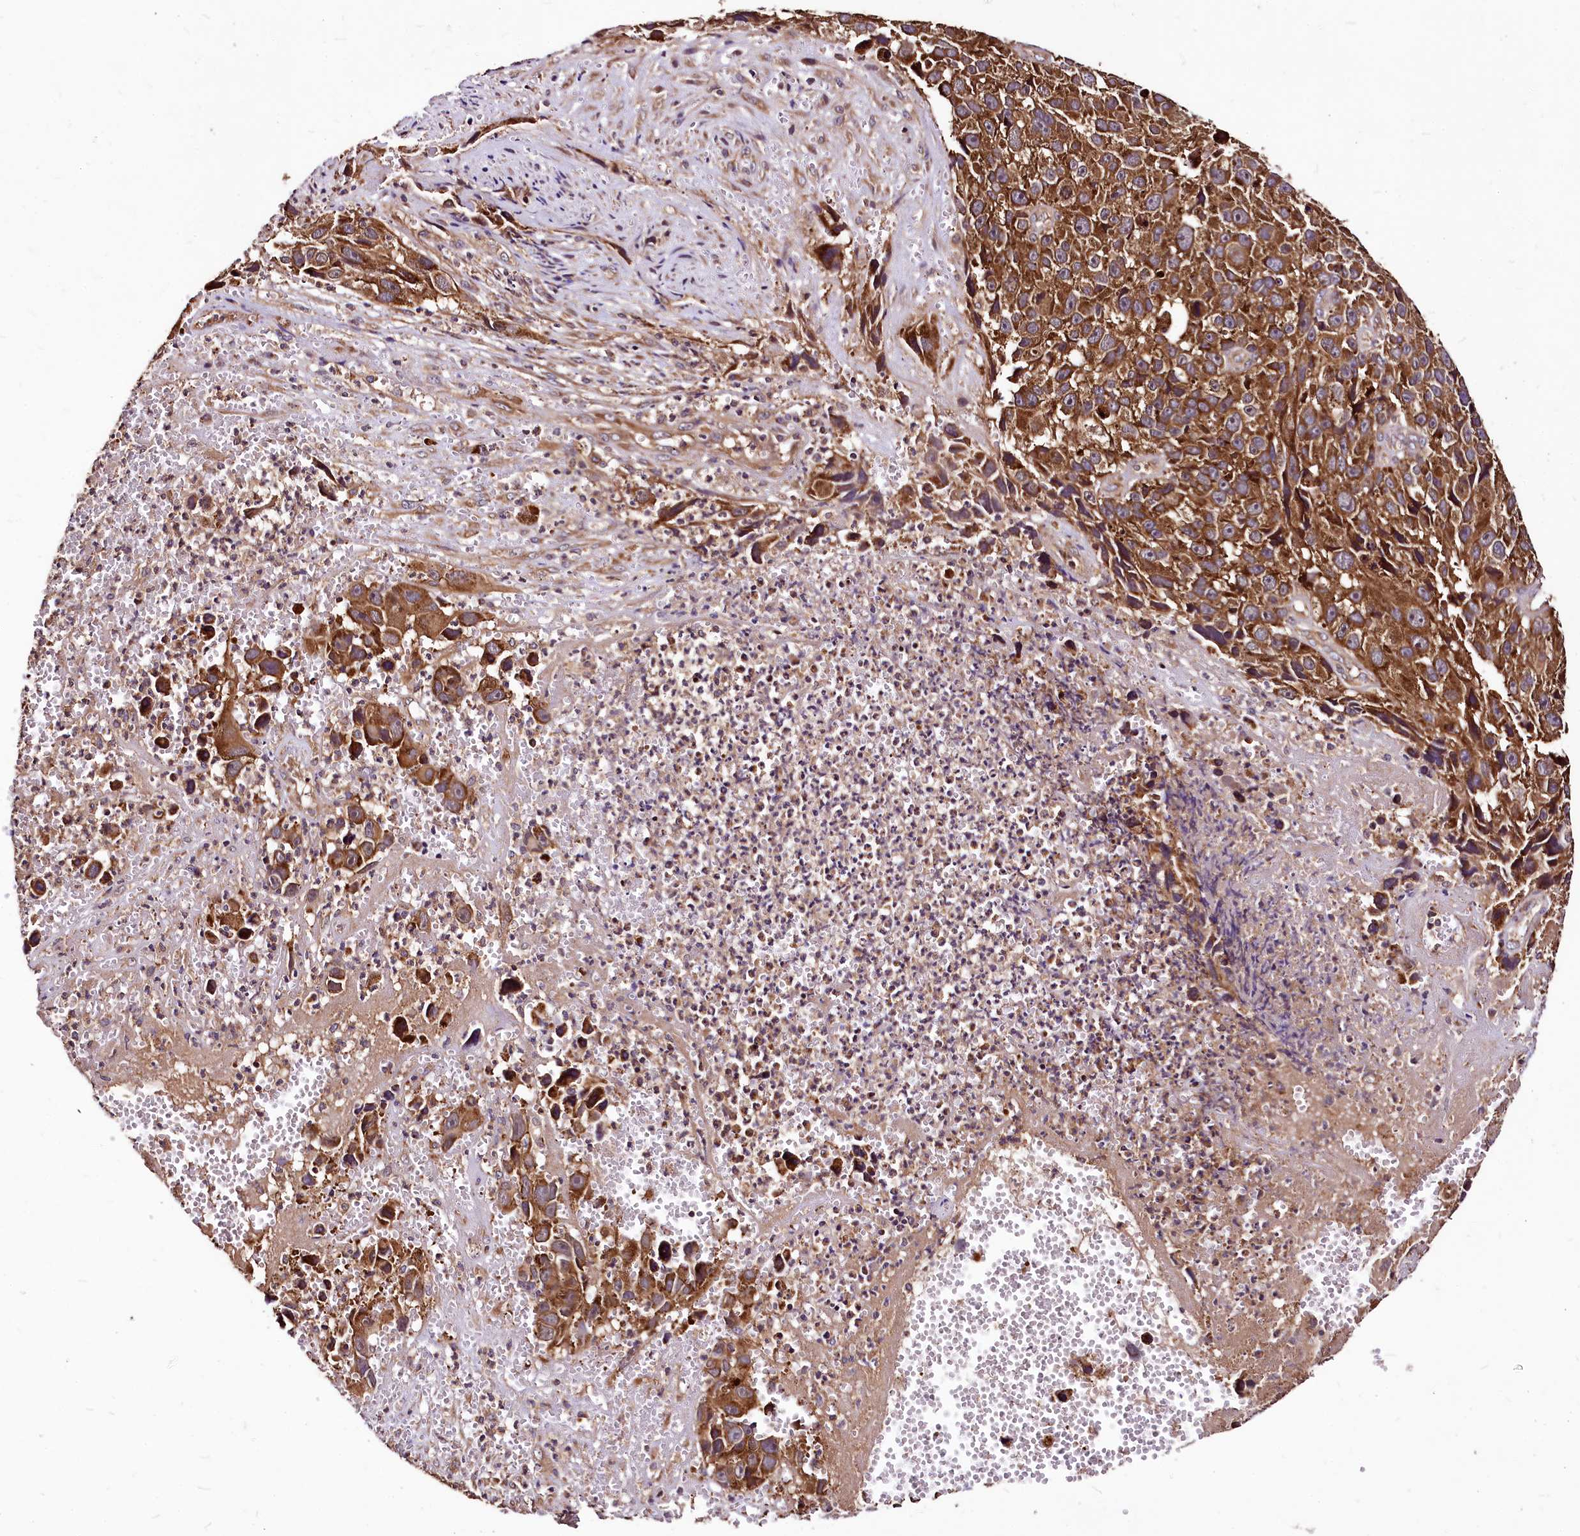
{"staining": {"intensity": "strong", "quantity": ">75%", "location": "cytoplasmic/membranous"}, "tissue": "melanoma", "cell_type": "Tumor cells", "image_type": "cancer", "snomed": [{"axis": "morphology", "description": "Malignant melanoma, NOS"}, {"axis": "topography", "description": "Skin"}], "caption": "Immunohistochemical staining of melanoma shows high levels of strong cytoplasmic/membranous expression in approximately >75% of tumor cells.", "gene": "LRSAM1", "patient": {"sex": "male", "age": 84}}